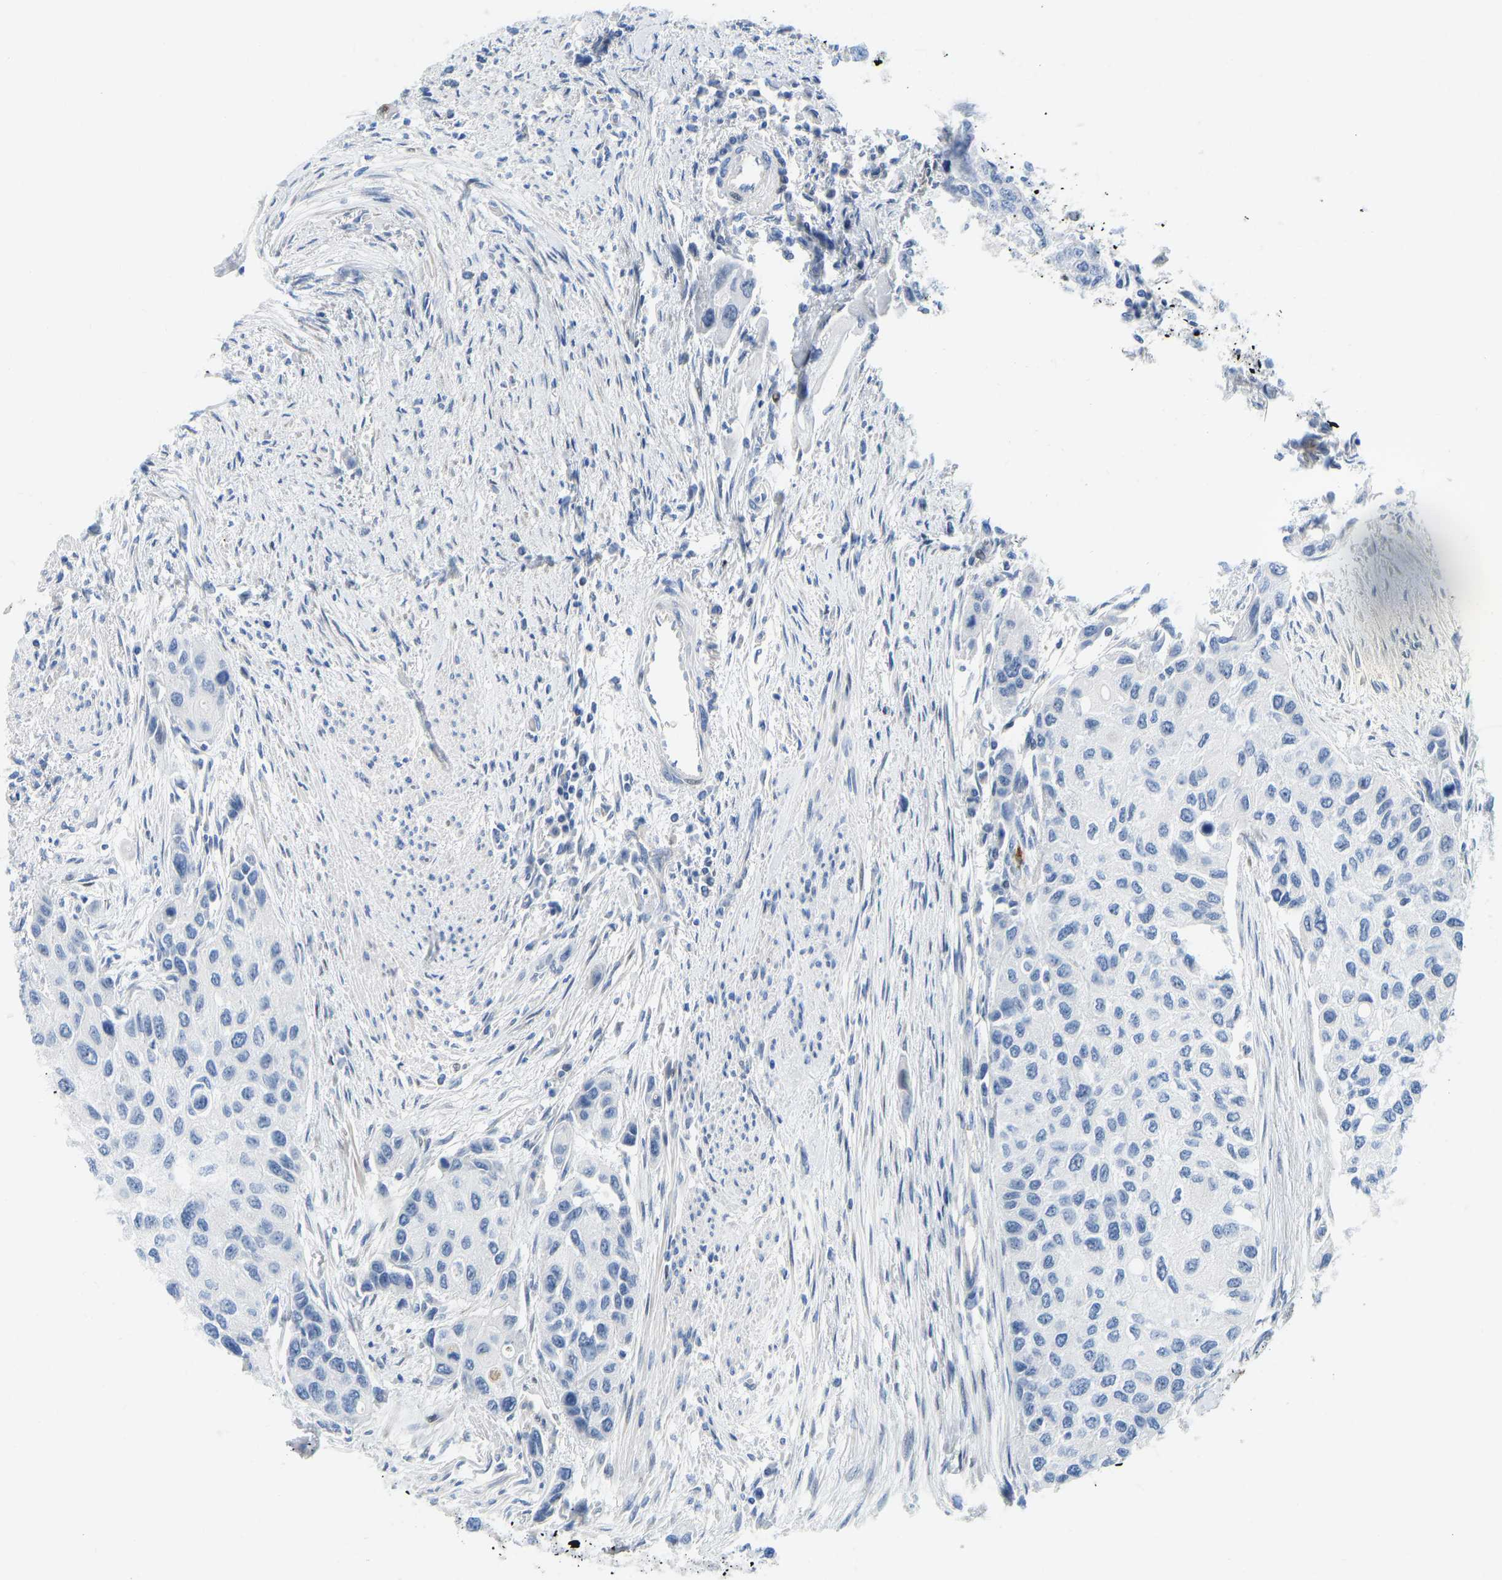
{"staining": {"intensity": "weak", "quantity": "<25%", "location": "nuclear"}, "tissue": "urothelial cancer", "cell_type": "Tumor cells", "image_type": "cancer", "snomed": [{"axis": "morphology", "description": "Urothelial carcinoma, High grade"}, {"axis": "topography", "description": "Urinary bladder"}], "caption": "Immunohistochemistry (IHC) of human urothelial cancer exhibits no staining in tumor cells.", "gene": "HDAC5", "patient": {"sex": "female", "age": 56}}